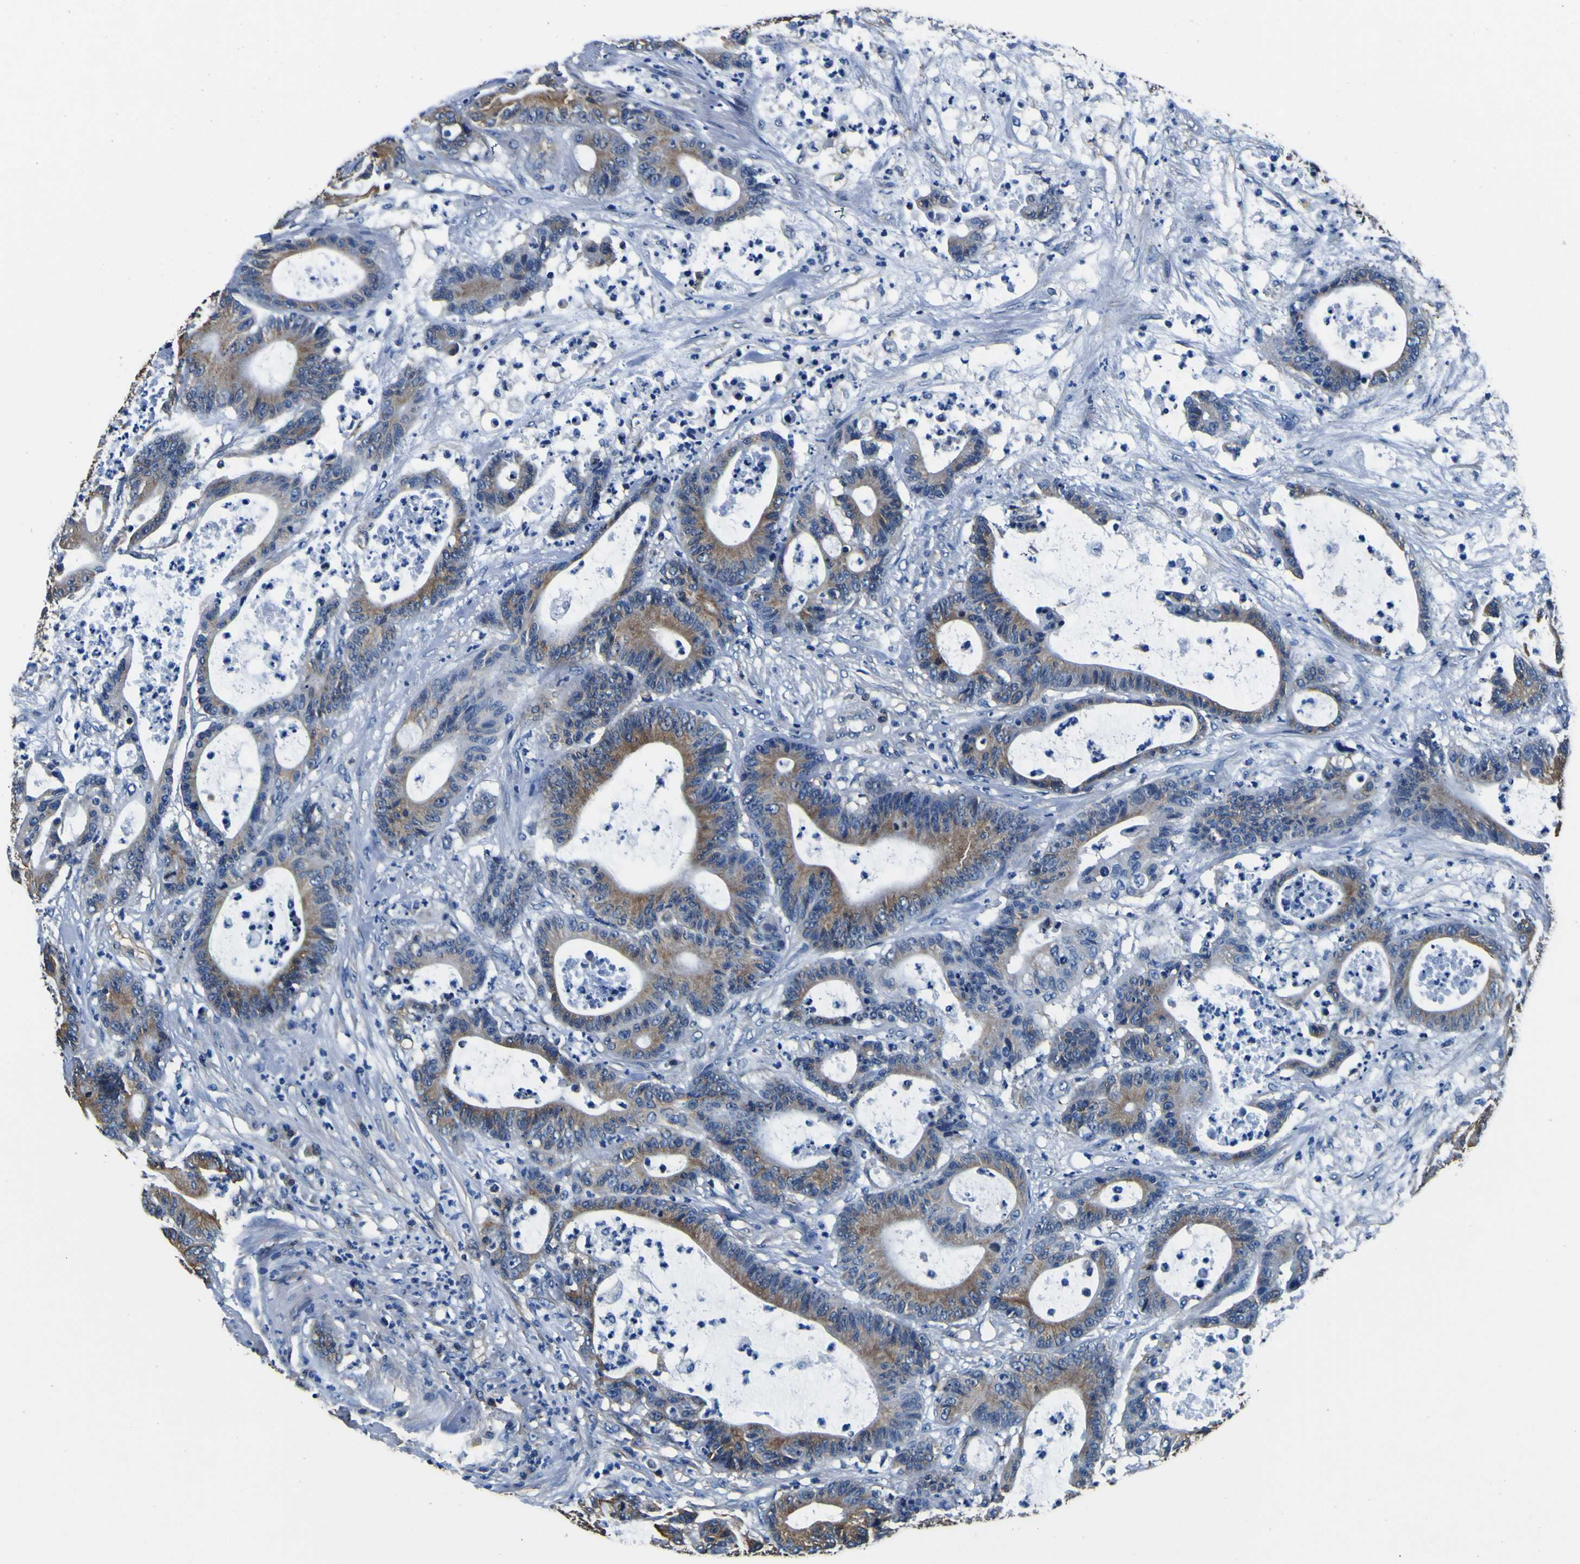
{"staining": {"intensity": "weak", "quantity": ">75%", "location": "cytoplasmic/membranous"}, "tissue": "colorectal cancer", "cell_type": "Tumor cells", "image_type": "cancer", "snomed": [{"axis": "morphology", "description": "Adenocarcinoma, NOS"}, {"axis": "topography", "description": "Colon"}], "caption": "Colorectal cancer stained with immunohistochemistry (IHC) exhibits weak cytoplasmic/membranous expression in about >75% of tumor cells.", "gene": "TUBA1B", "patient": {"sex": "female", "age": 84}}